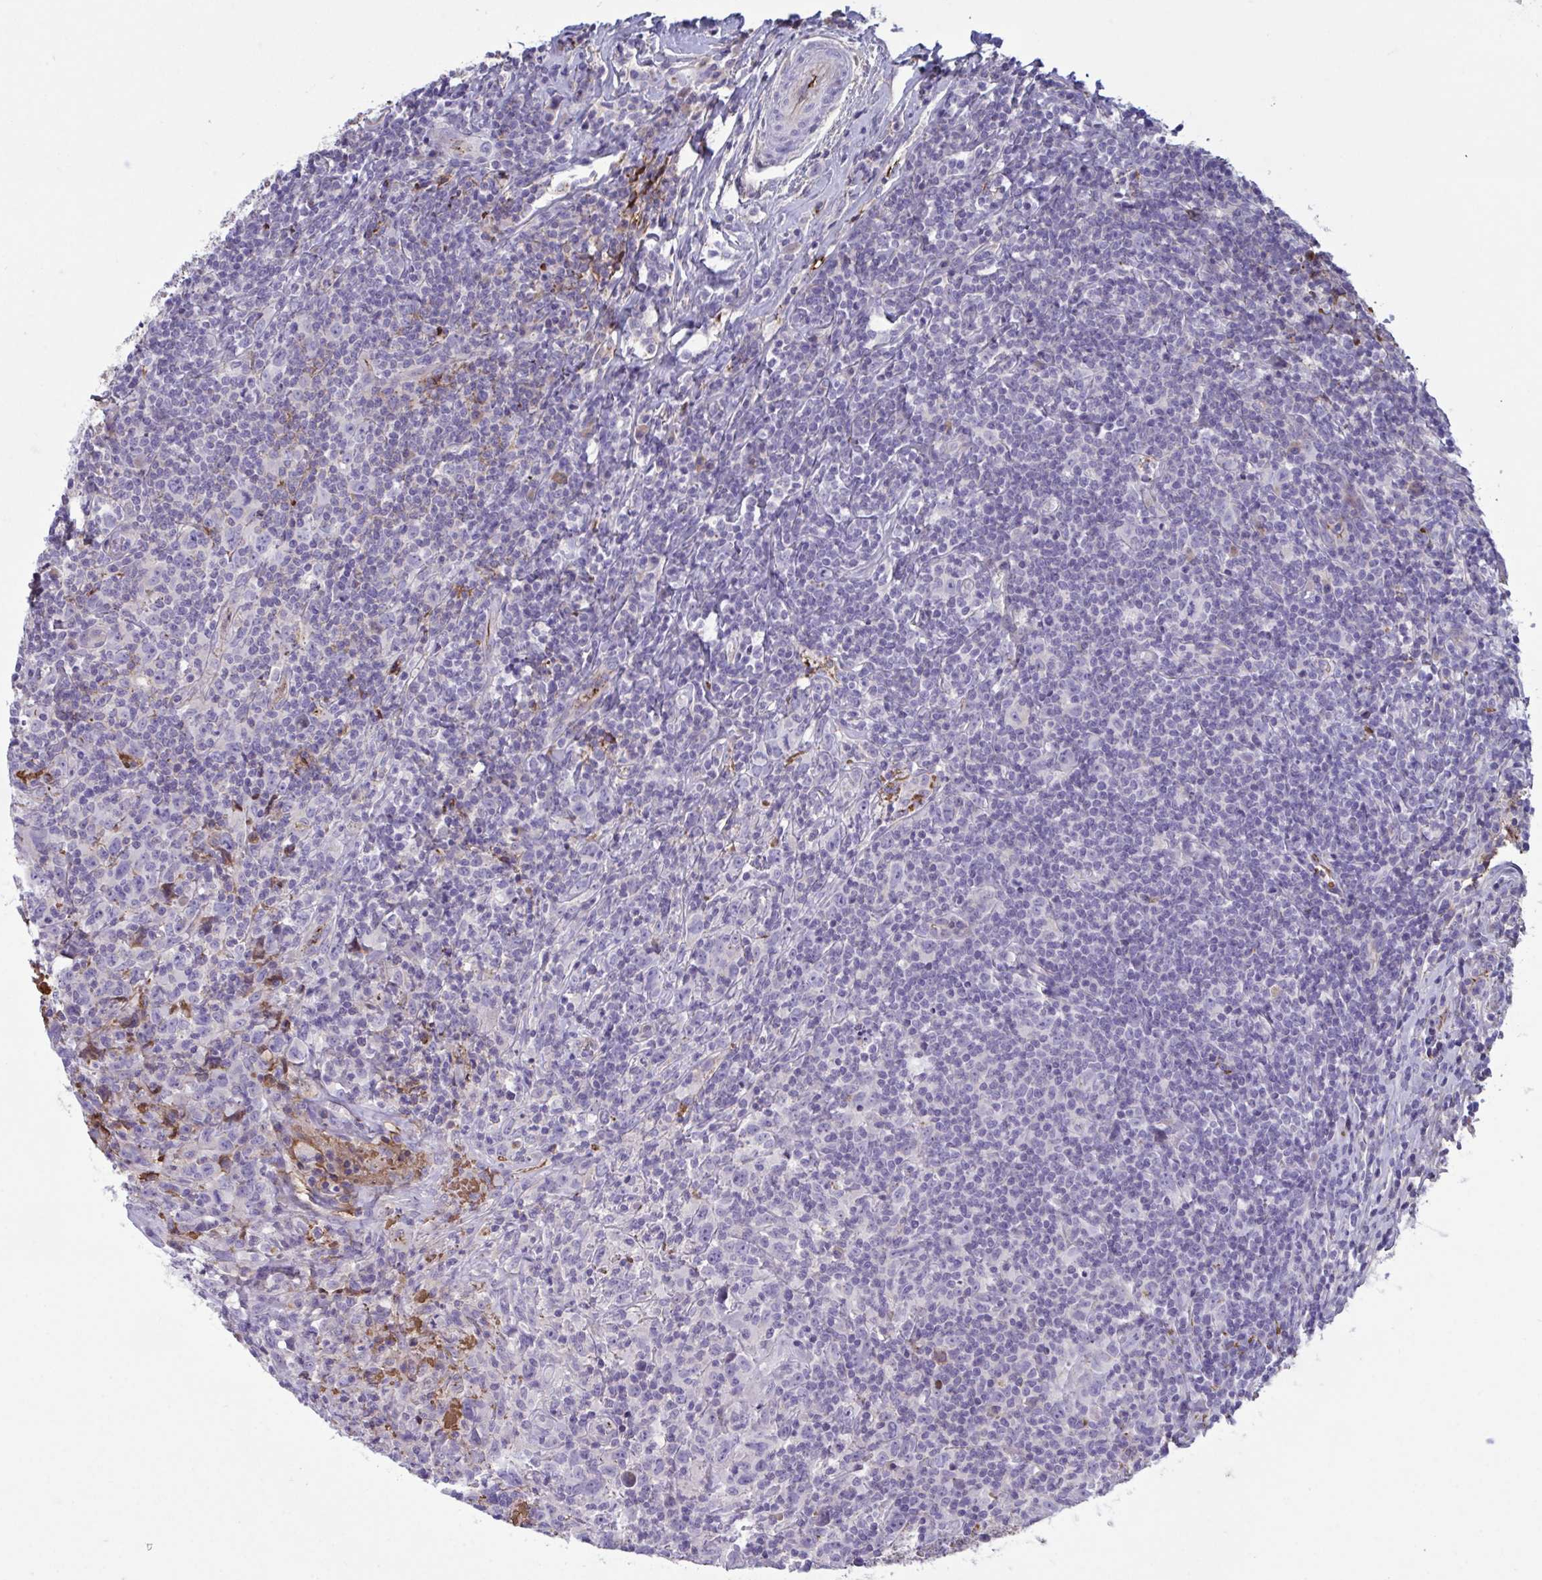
{"staining": {"intensity": "negative", "quantity": "none", "location": "none"}, "tissue": "lymphoma", "cell_type": "Tumor cells", "image_type": "cancer", "snomed": [{"axis": "morphology", "description": "Hodgkin's disease, NOS"}, {"axis": "topography", "description": "Lymph node"}], "caption": "There is no significant staining in tumor cells of lymphoma.", "gene": "IL1R1", "patient": {"sex": "female", "age": 18}}